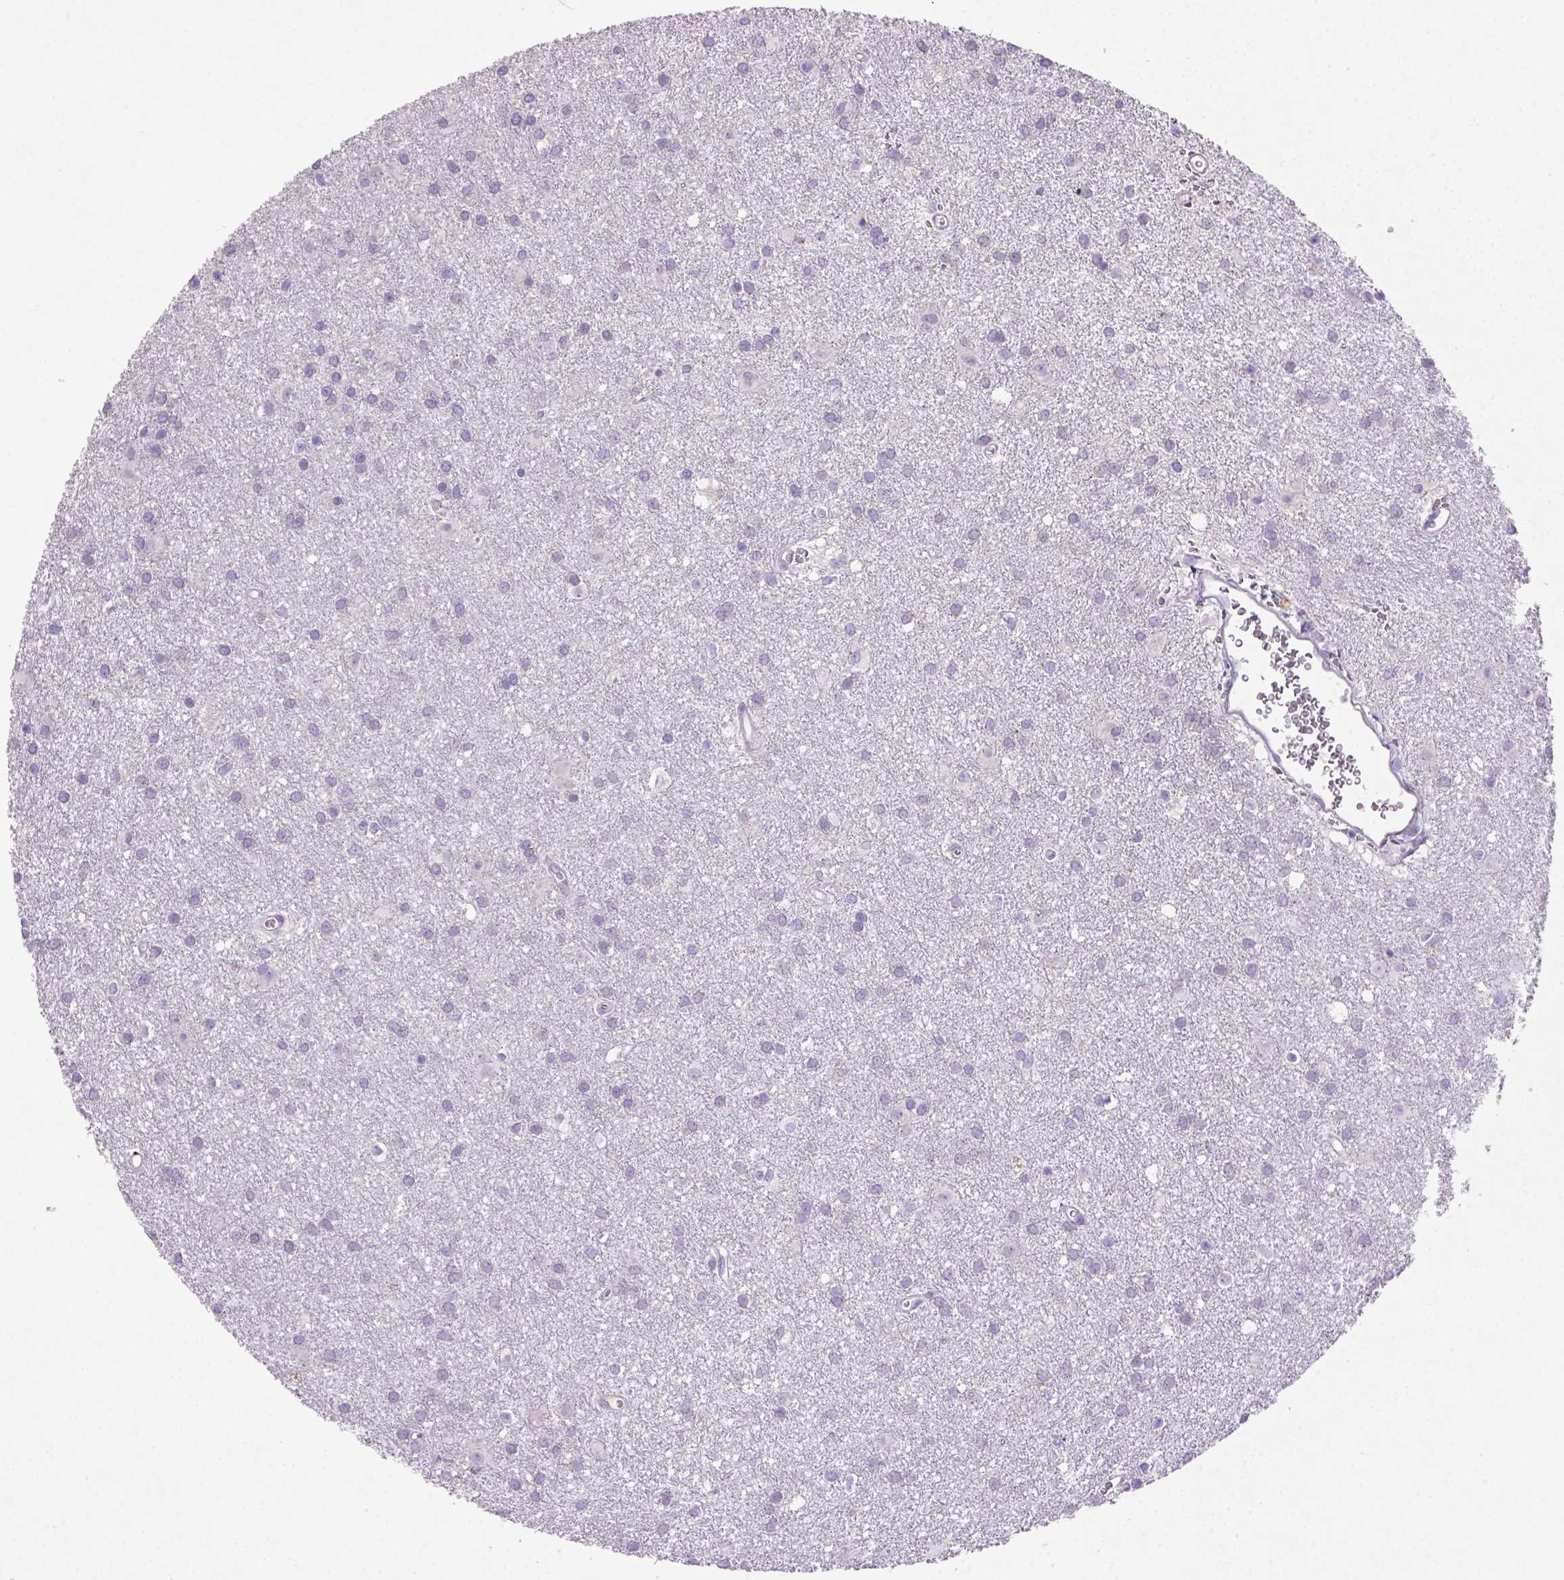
{"staining": {"intensity": "negative", "quantity": "none", "location": "none"}, "tissue": "glioma", "cell_type": "Tumor cells", "image_type": "cancer", "snomed": [{"axis": "morphology", "description": "Glioma, malignant, Low grade"}, {"axis": "topography", "description": "Brain"}], "caption": "Tumor cells are negative for protein expression in human malignant glioma (low-grade).", "gene": "NUDT2", "patient": {"sex": "male", "age": 58}}